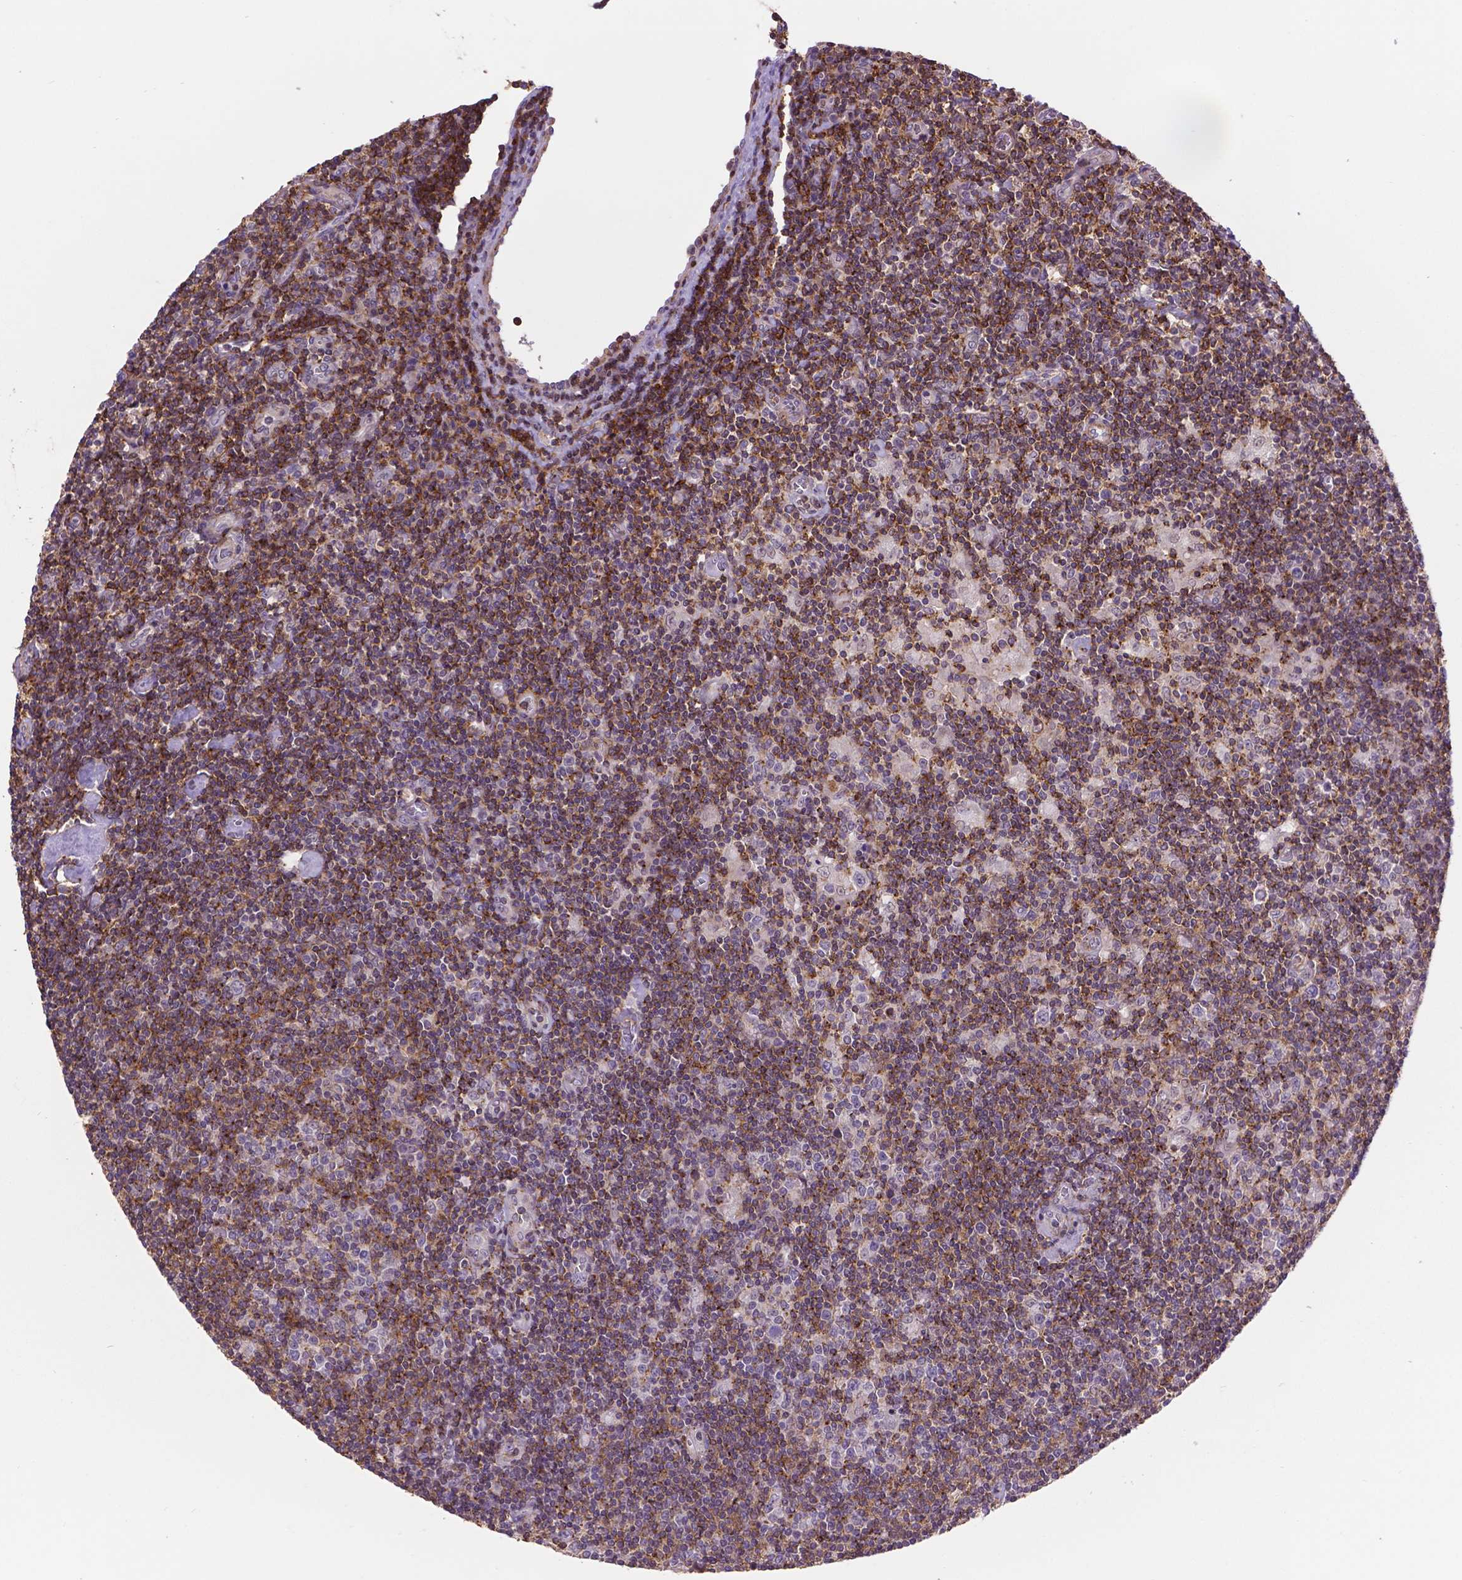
{"staining": {"intensity": "negative", "quantity": "none", "location": "none"}, "tissue": "lymphoma", "cell_type": "Tumor cells", "image_type": "cancer", "snomed": [{"axis": "morphology", "description": "Hodgkin's disease, NOS"}, {"axis": "topography", "description": "Lymph node"}], "caption": "Tumor cells show no significant protein positivity in Hodgkin's disease.", "gene": "ACAD10", "patient": {"sex": "male", "age": 40}}